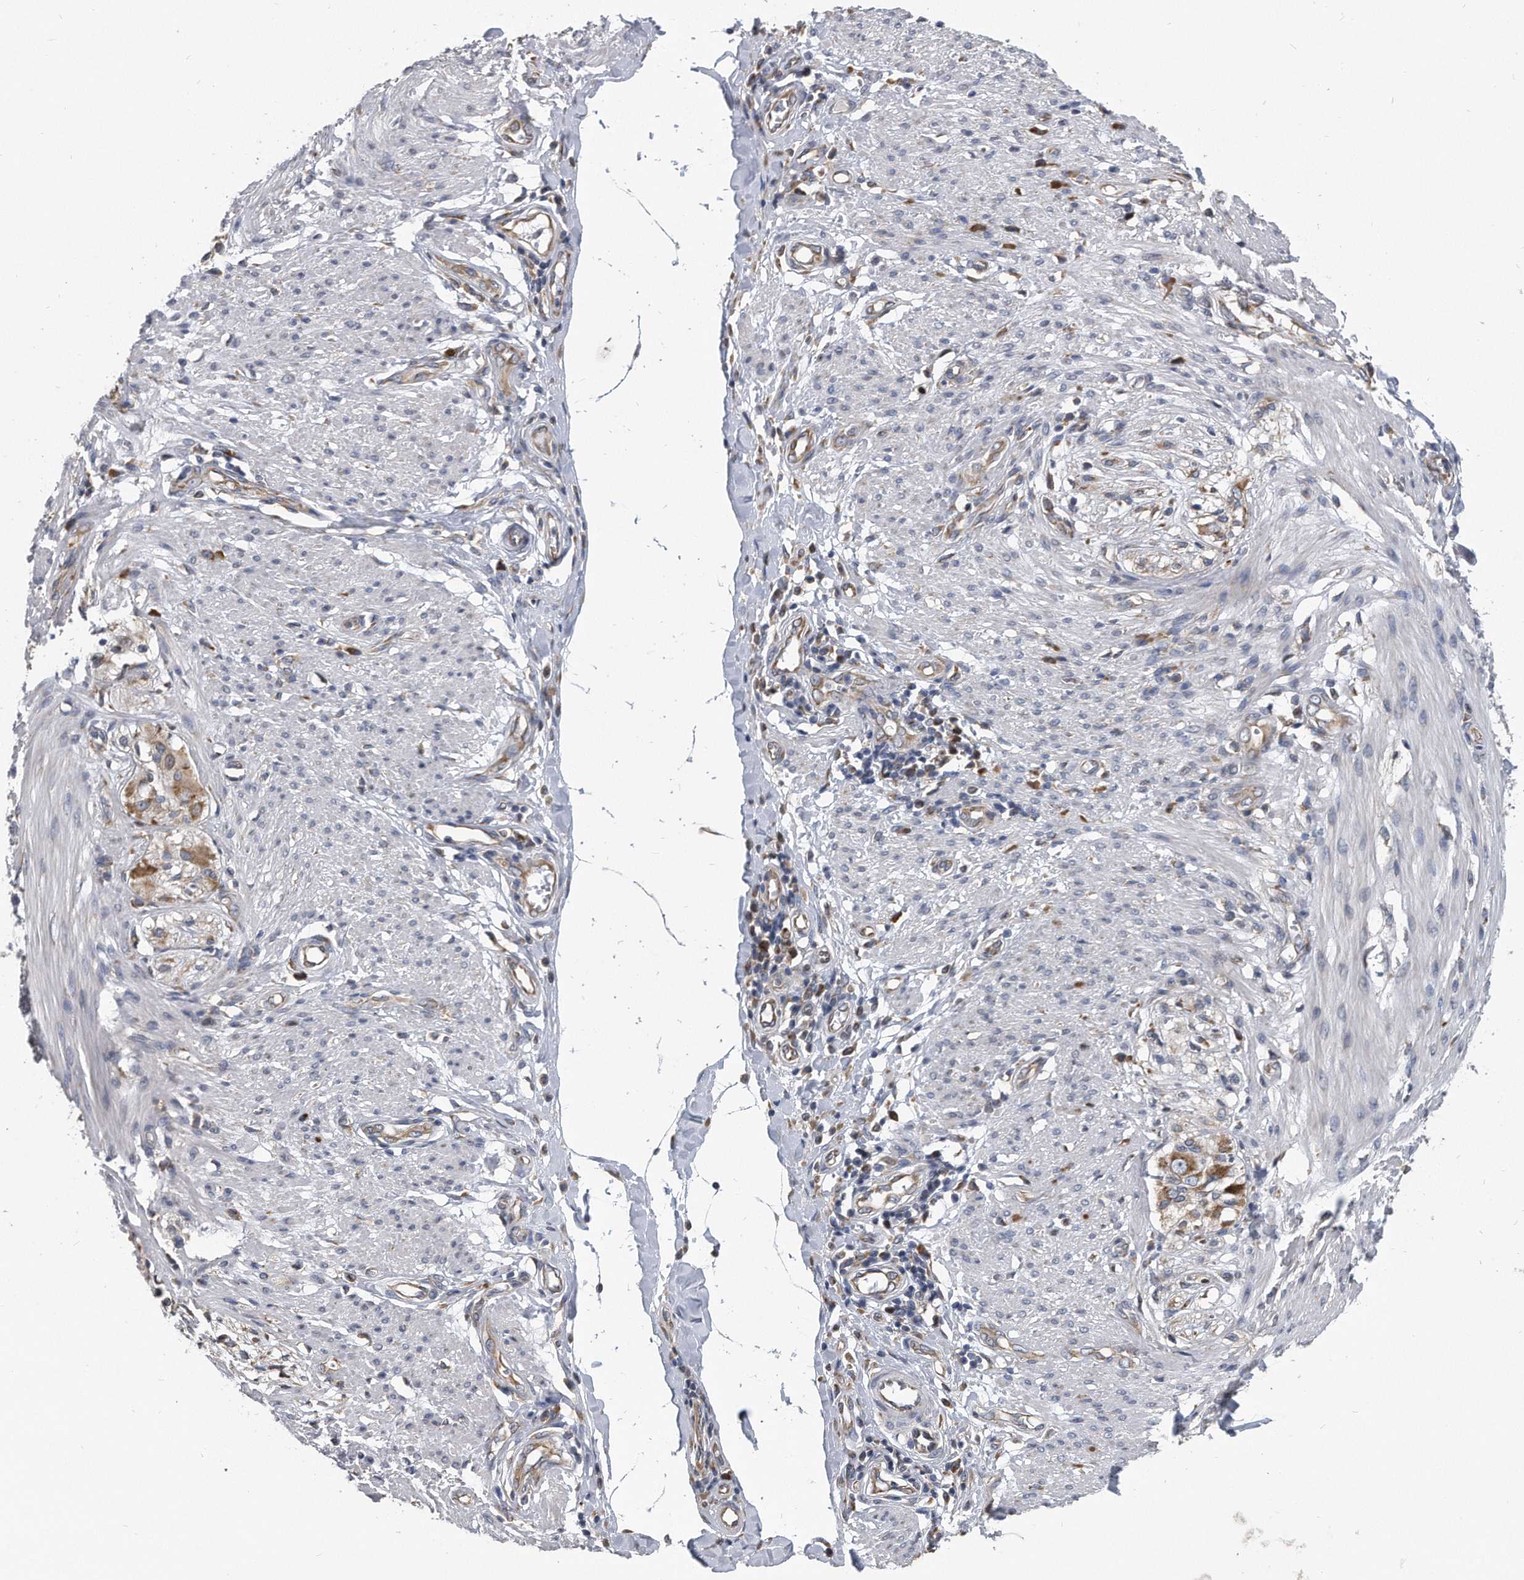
{"staining": {"intensity": "negative", "quantity": "none", "location": "none"}, "tissue": "smooth muscle", "cell_type": "Smooth muscle cells", "image_type": "normal", "snomed": [{"axis": "morphology", "description": "Normal tissue, NOS"}, {"axis": "morphology", "description": "Adenocarcinoma, NOS"}, {"axis": "topography", "description": "Colon"}, {"axis": "topography", "description": "Peripheral nerve tissue"}], "caption": "High power microscopy histopathology image of an IHC micrograph of normal smooth muscle, revealing no significant staining in smooth muscle cells.", "gene": "CCDC47", "patient": {"sex": "male", "age": 14}}